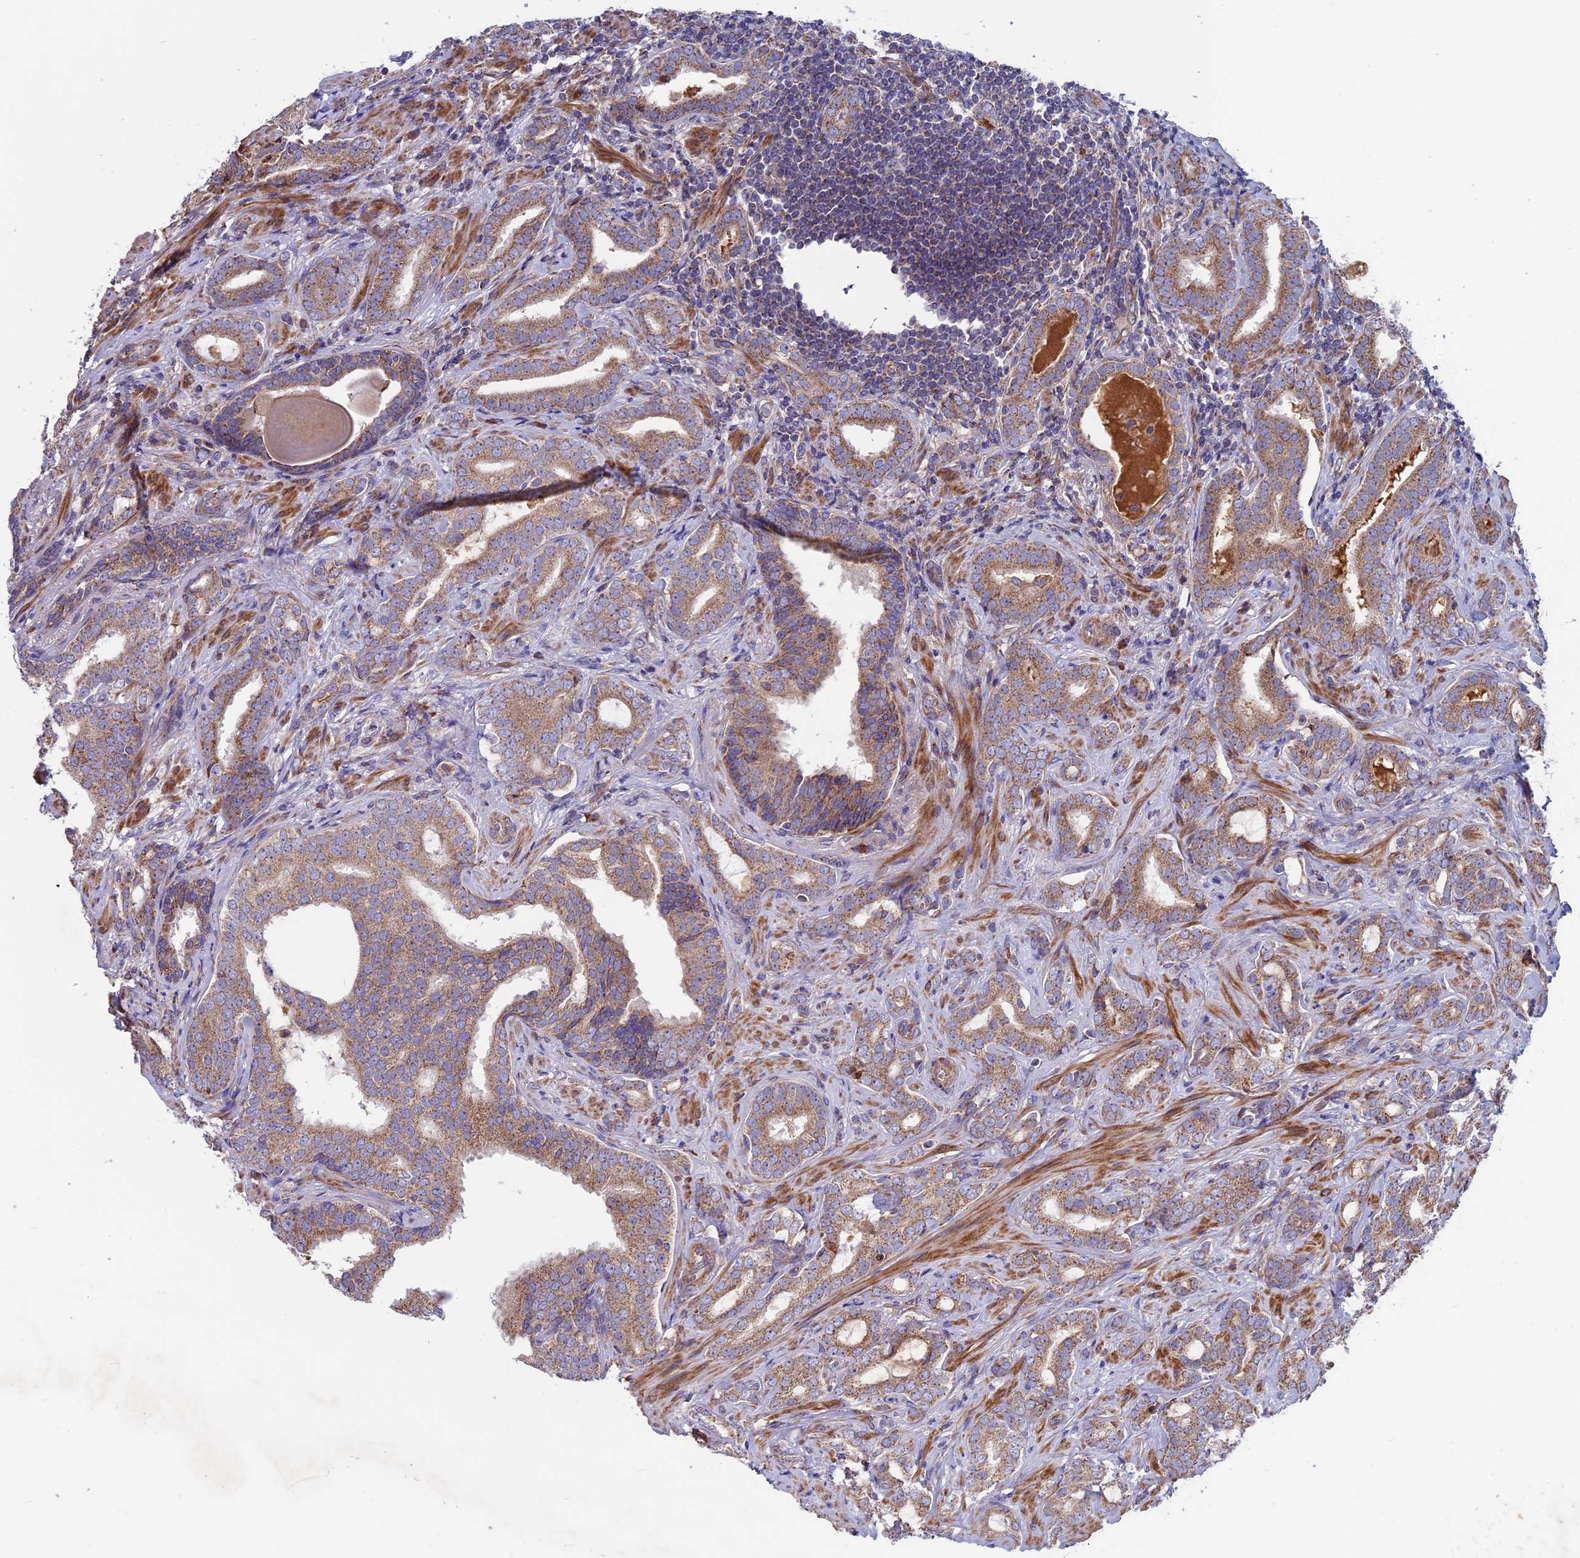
{"staining": {"intensity": "moderate", "quantity": ">75%", "location": "cytoplasmic/membranous"}, "tissue": "prostate cancer", "cell_type": "Tumor cells", "image_type": "cancer", "snomed": [{"axis": "morphology", "description": "Adenocarcinoma, High grade"}, {"axis": "topography", "description": "Prostate"}], "caption": "Immunohistochemical staining of prostate cancer displays medium levels of moderate cytoplasmic/membranous protein staining in about >75% of tumor cells. Nuclei are stained in blue.", "gene": "SLC15A5", "patient": {"sex": "male", "age": 63}}